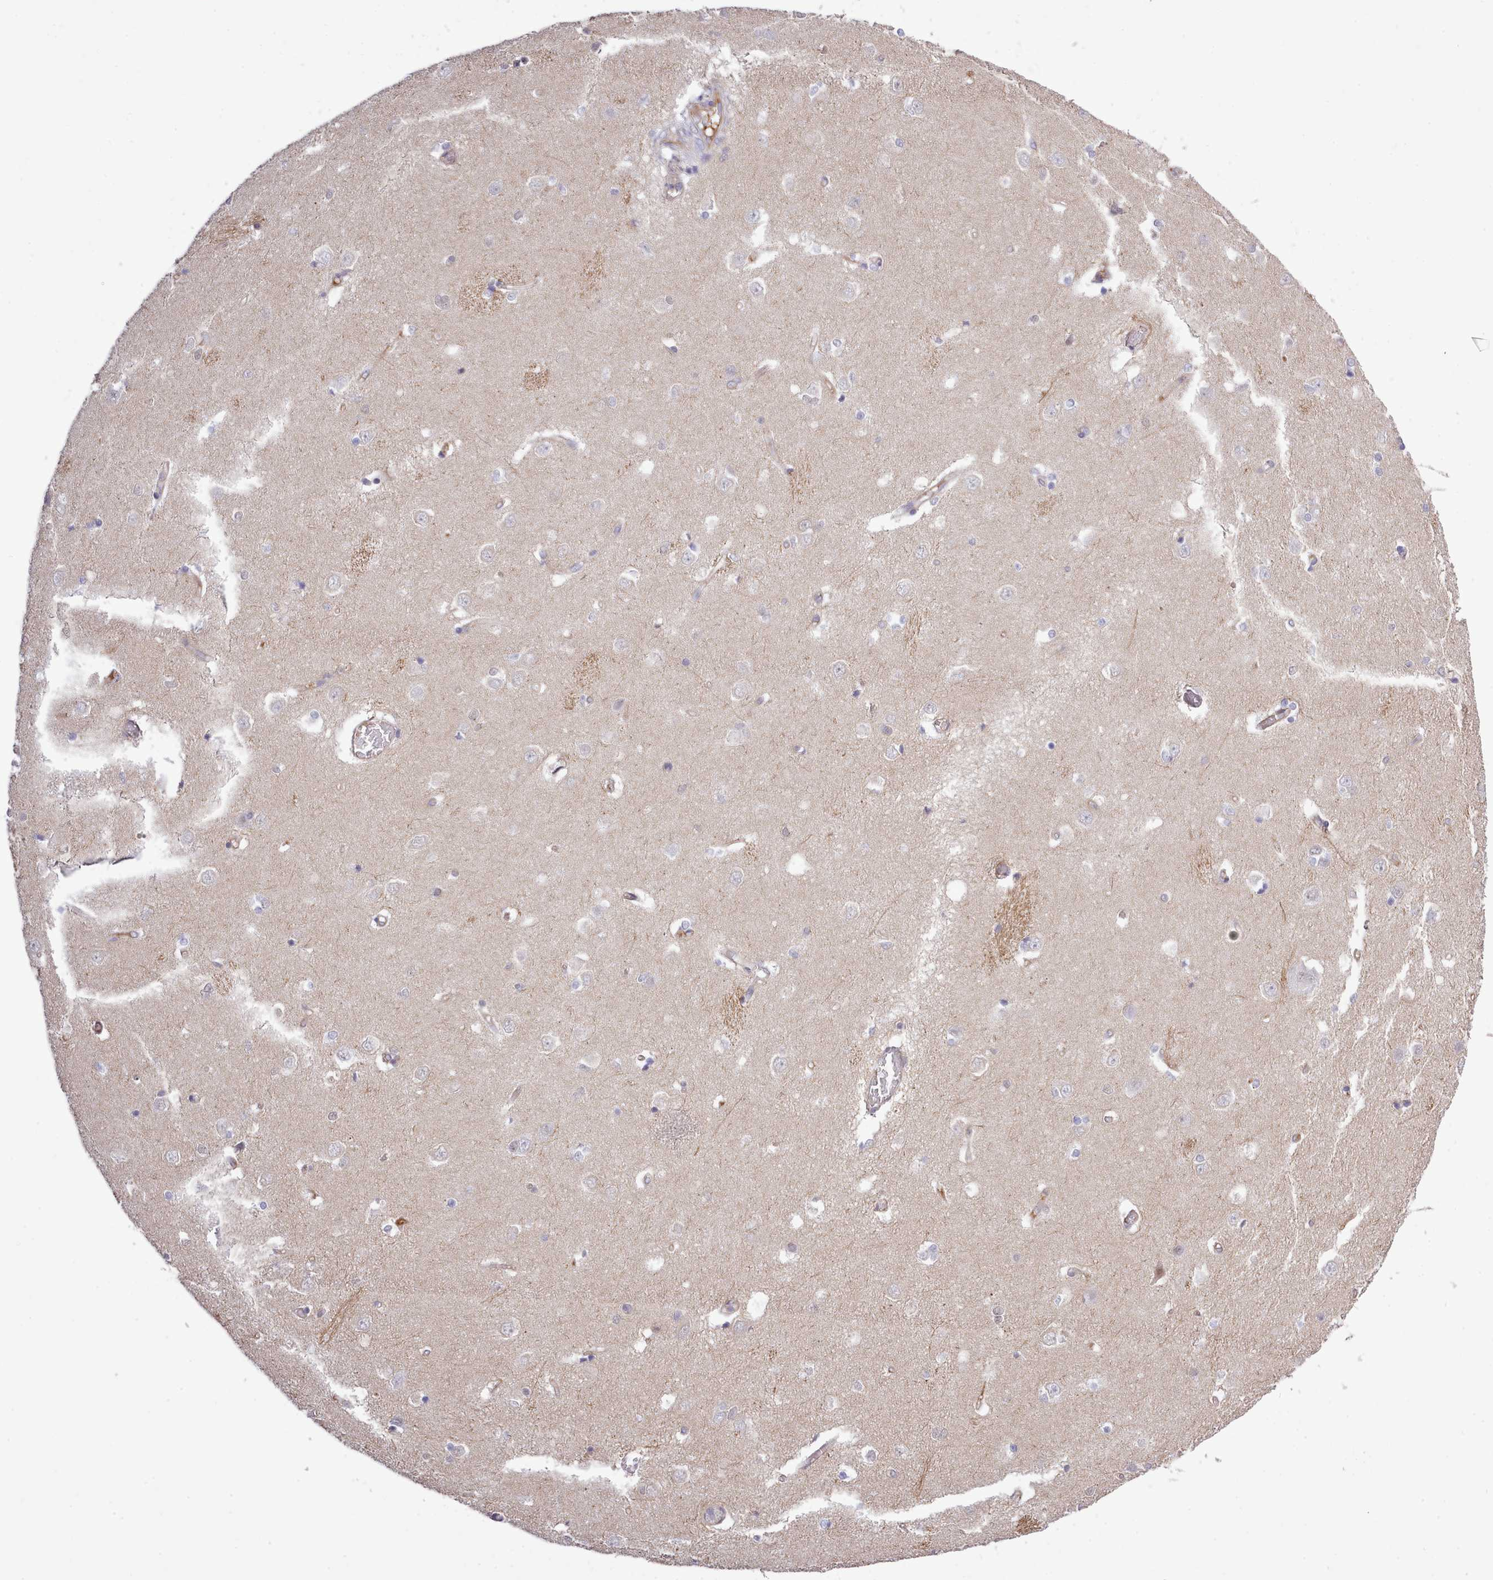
{"staining": {"intensity": "weak", "quantity": "<25%", "location": "cytoplasmic/membranous"}, "tissue": "caudate", "cell_type": "Glial cells", "image_type": "normal", "snomed": [{"axis": "morphology", "description": "Normal tissue, NOS"}, {"axis": "topography", "description": "Lateral ventricle wall"}], "caption": "Immunohistochemical staining of benign caudate shows no significant positivity in glial cells. The staining was performed using DAB (3,3'-diaminobenzidine) to visualize the protein expression in brown, while the nuclei were stained in blue with hematoxylin (Magnification: 20x).", "gene": "ZC3H13", "patient": {"sex": "male", "age": 37}}